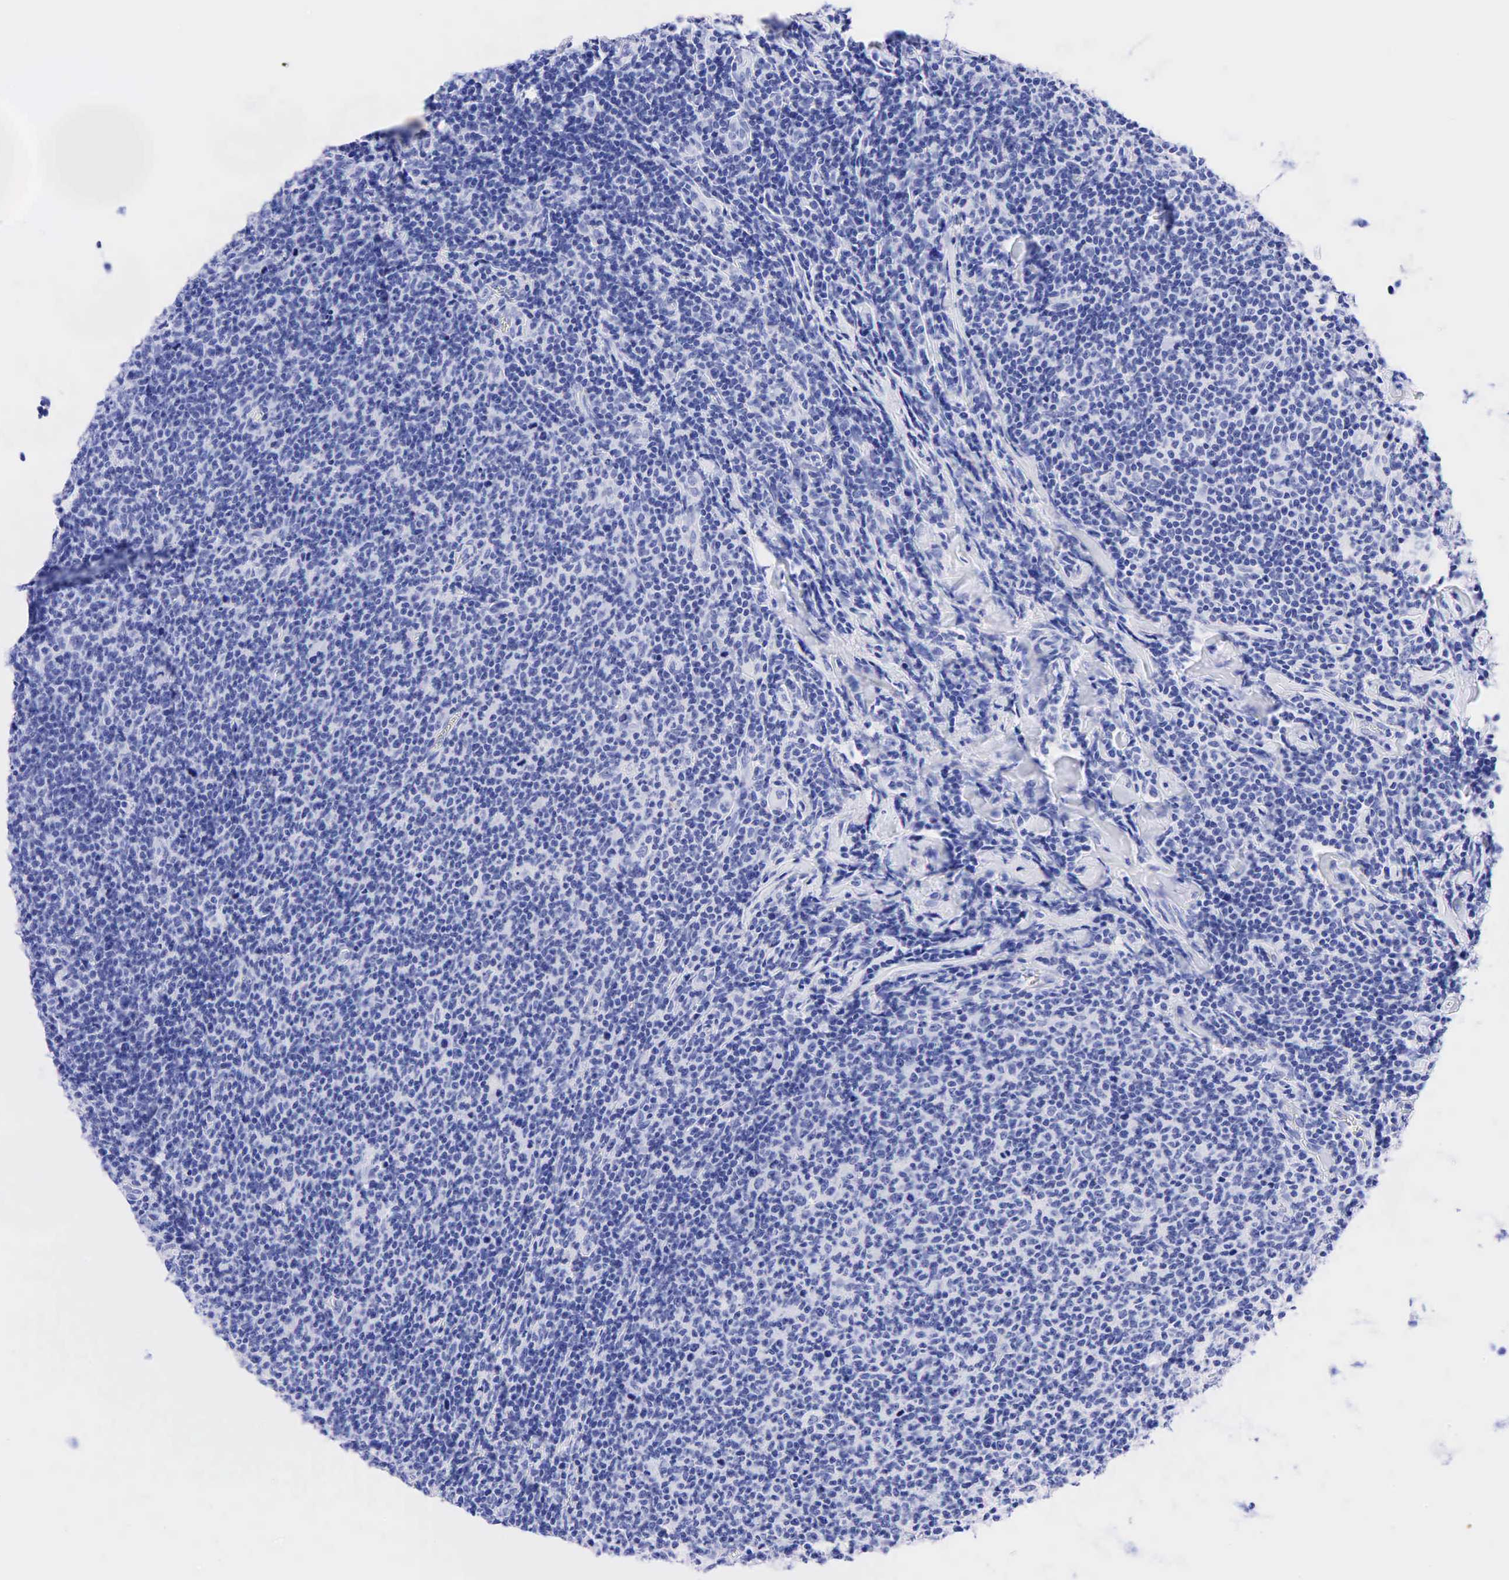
{"staining": {"intensity": "negative", "quantity": "none", "location": "none"}, "tissue": "lymphoma", "cell_type": "Tumor cells", "image_type": "cancer", "snomed": [{"axis": "morphology", "description": "Malignant lymphoma, non-Hodgkin's type, Low grade"}, {"axis": "topography", "description": "Lymph node"}], "caption": "Image shows no protein staining in tumor cells of low-grade malignant lymphoma, non-Hodgkin's type tissue.", "gene": "CEACAM5", "patient": {"sex": "male", "age": 74}}